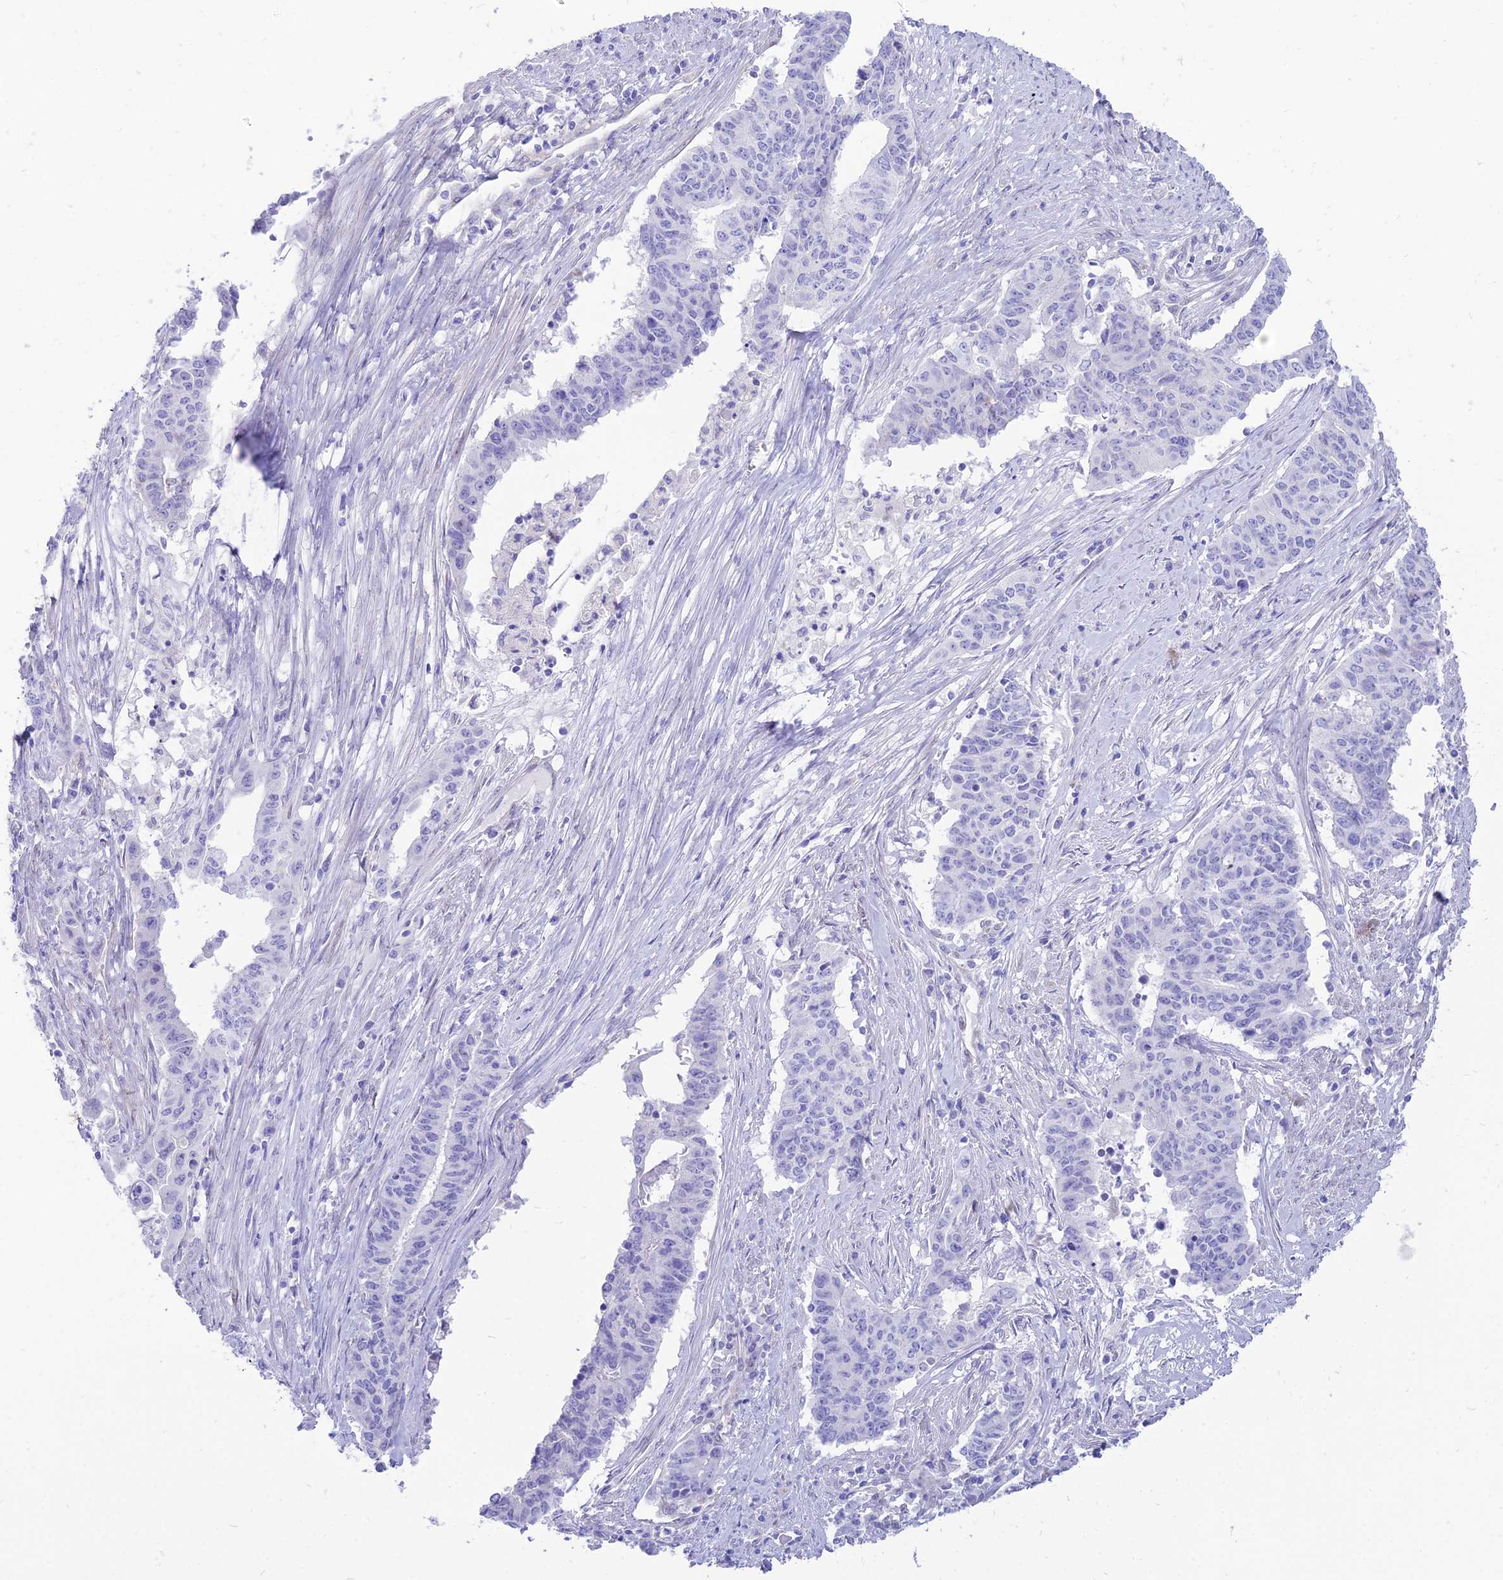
{"staining": {"intensity": "negative", "quantity": "none", "location": "none"}, "tissue": "endometrial cancer", "cell_type": "Tumor cells", "image_type": "cancer", "snomed": [{"axis": "morphology", "description": "Adenocarcinoma, NOS"}, {"axis": "topography", "description": "Endometrium"}], "caption": "A high-resolution image shows immunohistochemistry staining of endometrial adenocarcinoma, which displays no significant expression in tumor cells. (Stains: DAB (3,3'-diaminobenzidine) immunohistochemistry (IHC) with hematoxylin counter stain, Microscopy: brightfield microscopy at high magnification).", "gene": "TAC3", "patient": {"sex": "female", "age": 59}}